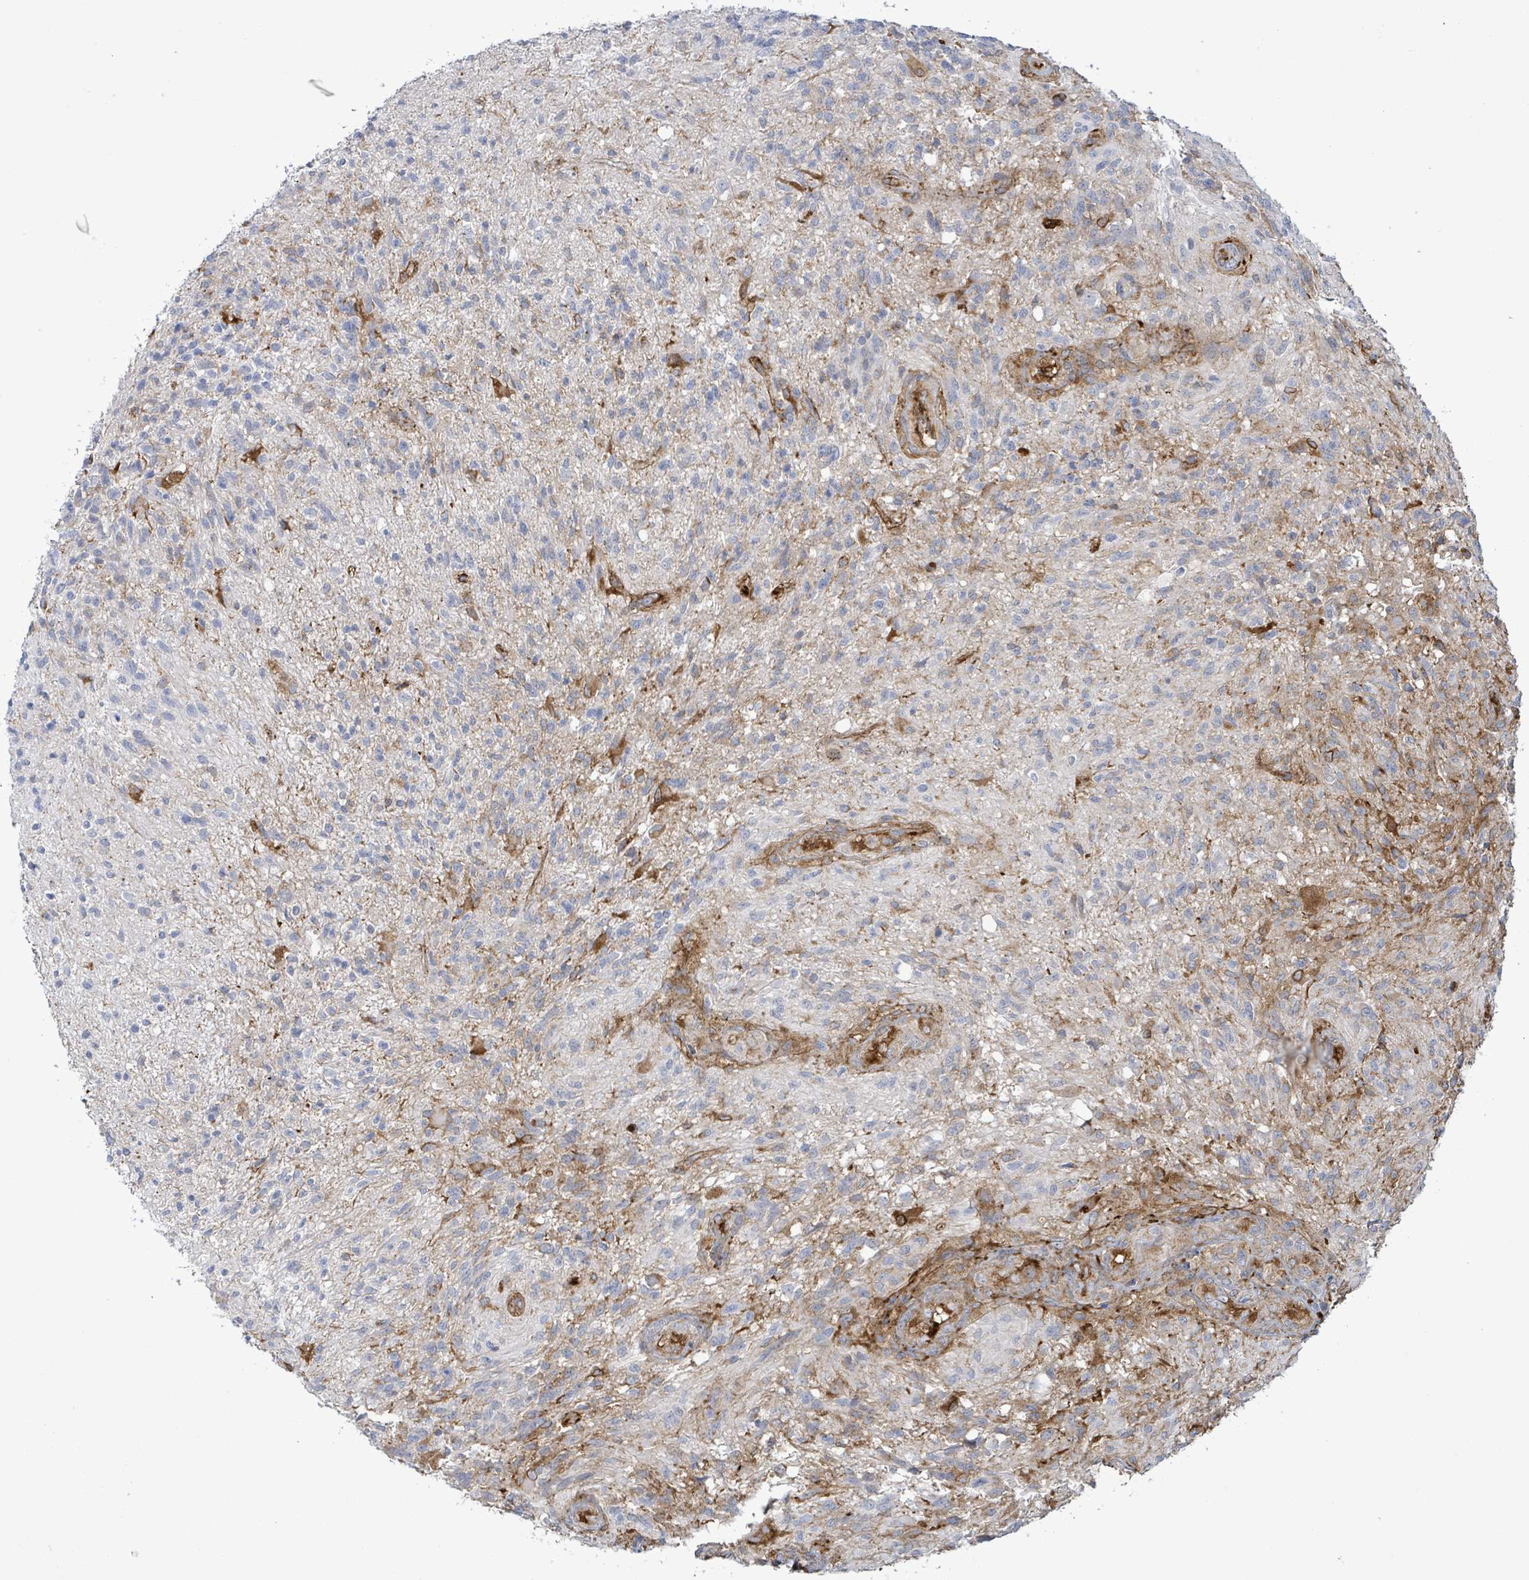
{"staining": {"intensity": "moderate", "quantity": "25%-75%", "location": "cytoplasmic/membranous"}, "tissue": "glioma", "cell_type": "Tumor cells", "image_type": "cancer", "snomed": [{"axis": "morphology", "description": "Glioma, malignant, High grade"}, {"axis": "topography", "description": "Brain"}], "caption": "High-grade glioma (malignant) was stained to show a protein in brown. There is medium levels of moderate cytoplasmic/membranous staining in about 25%-75% of tumor cells.", "gene": "EGFL7", "patient": {"sex": "male", "age": 56}}